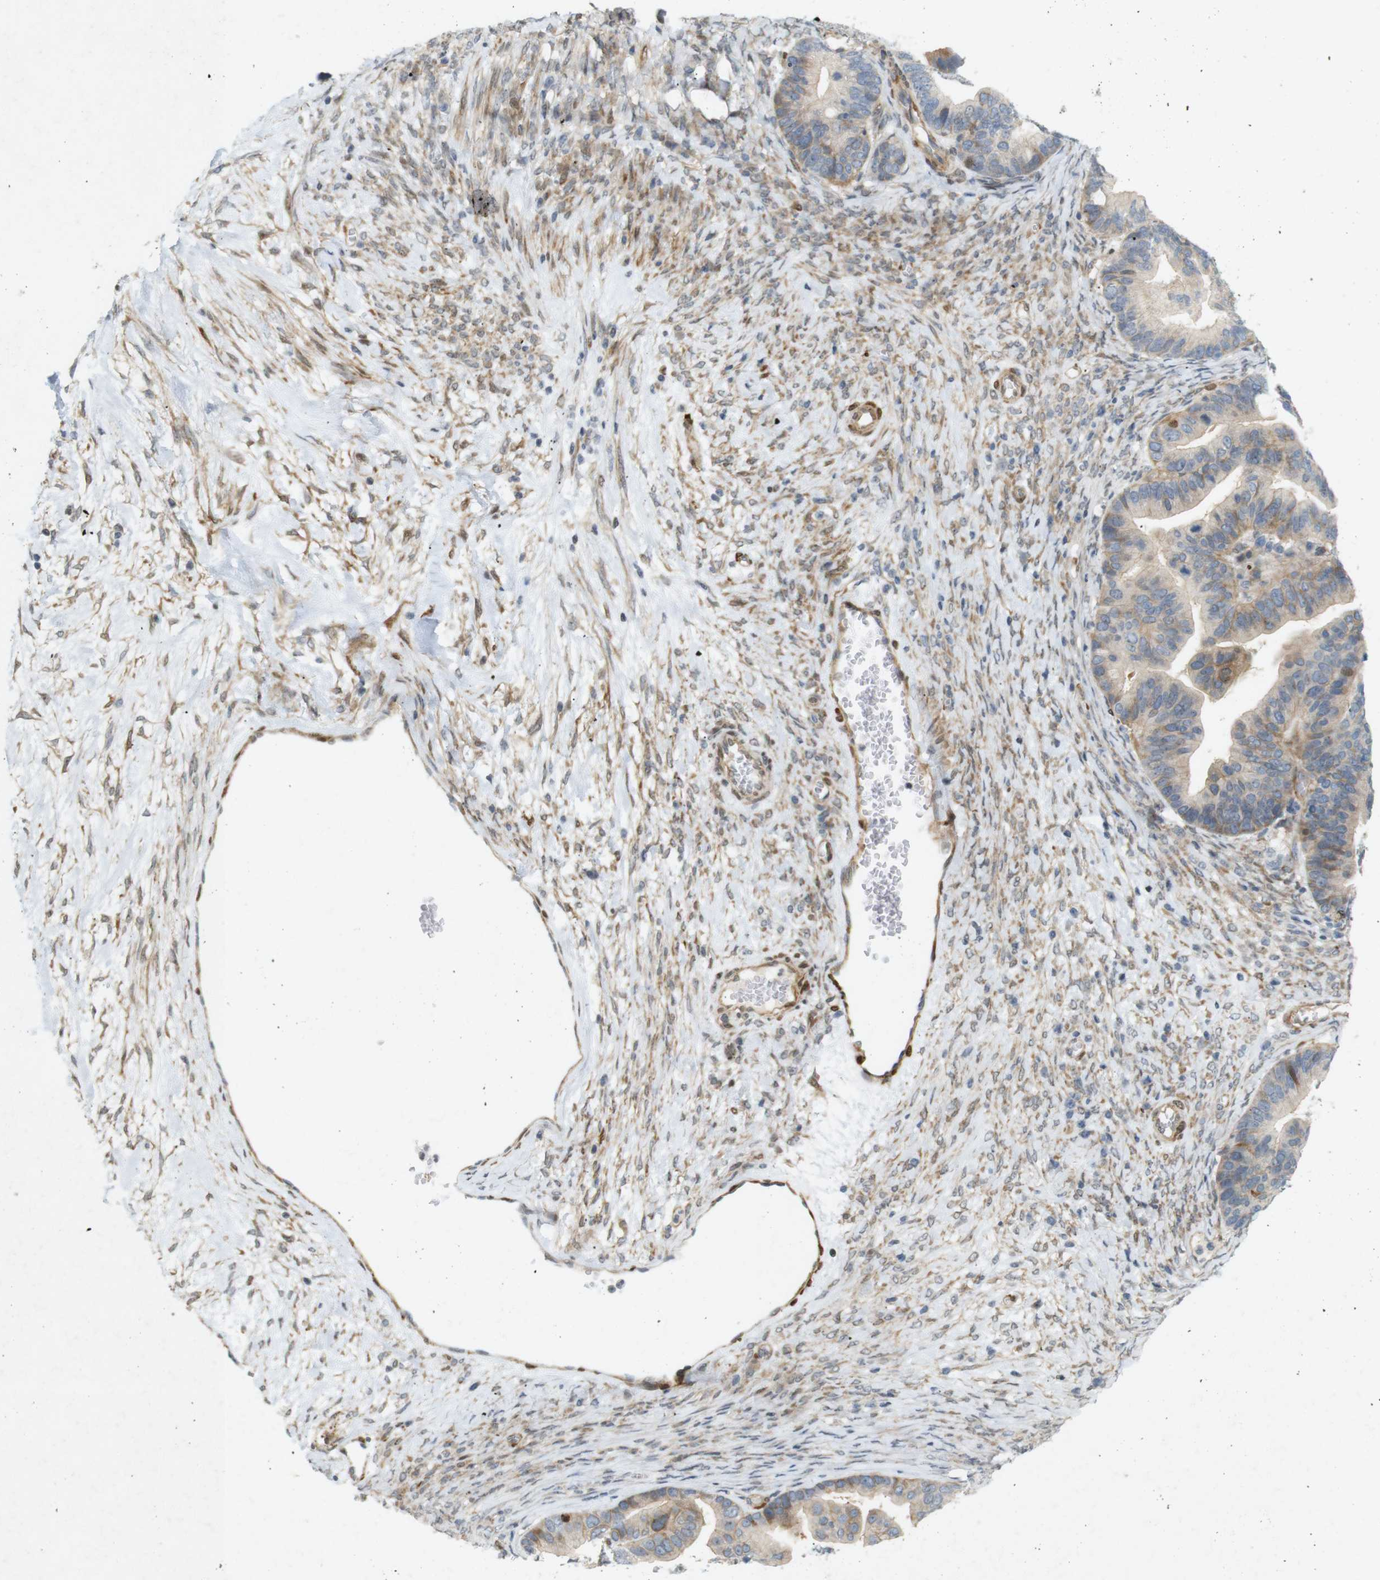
{"staining": {"intensity": "moderate", "quantity": "25%-75%", "location": "cytoplasmic/membranous"}, "tissue": "ovarian cancer", "cell_type": "Tumor cells", "image_type": "cancer", "snomed": [{"axis": "morphology", "description": "Cystadenocarcinoma, serous, NOS"}, {"axis": "topography", "description": "Ovary"}], "caption": "High-magnification brightfield microscopy of serous cystadenocarcinoma (ovarian) stained with DAB (3,3'-diaminobenzidine) (brown) and counterstained with hematoxylin (blue). tumor cells exhibit moderate cytoplasmic/membranous expression is seen in approximately25%-75% of cells. The staining was performed using DAB (3,3'-diaminobenzidine) to visualize the protein expression in brown, while the nuclei were stained in blue with hematoxylin (Magnification: 20x).", "gene": "PPP1R14A", "patient": {"sex": "female", "age": 56}}